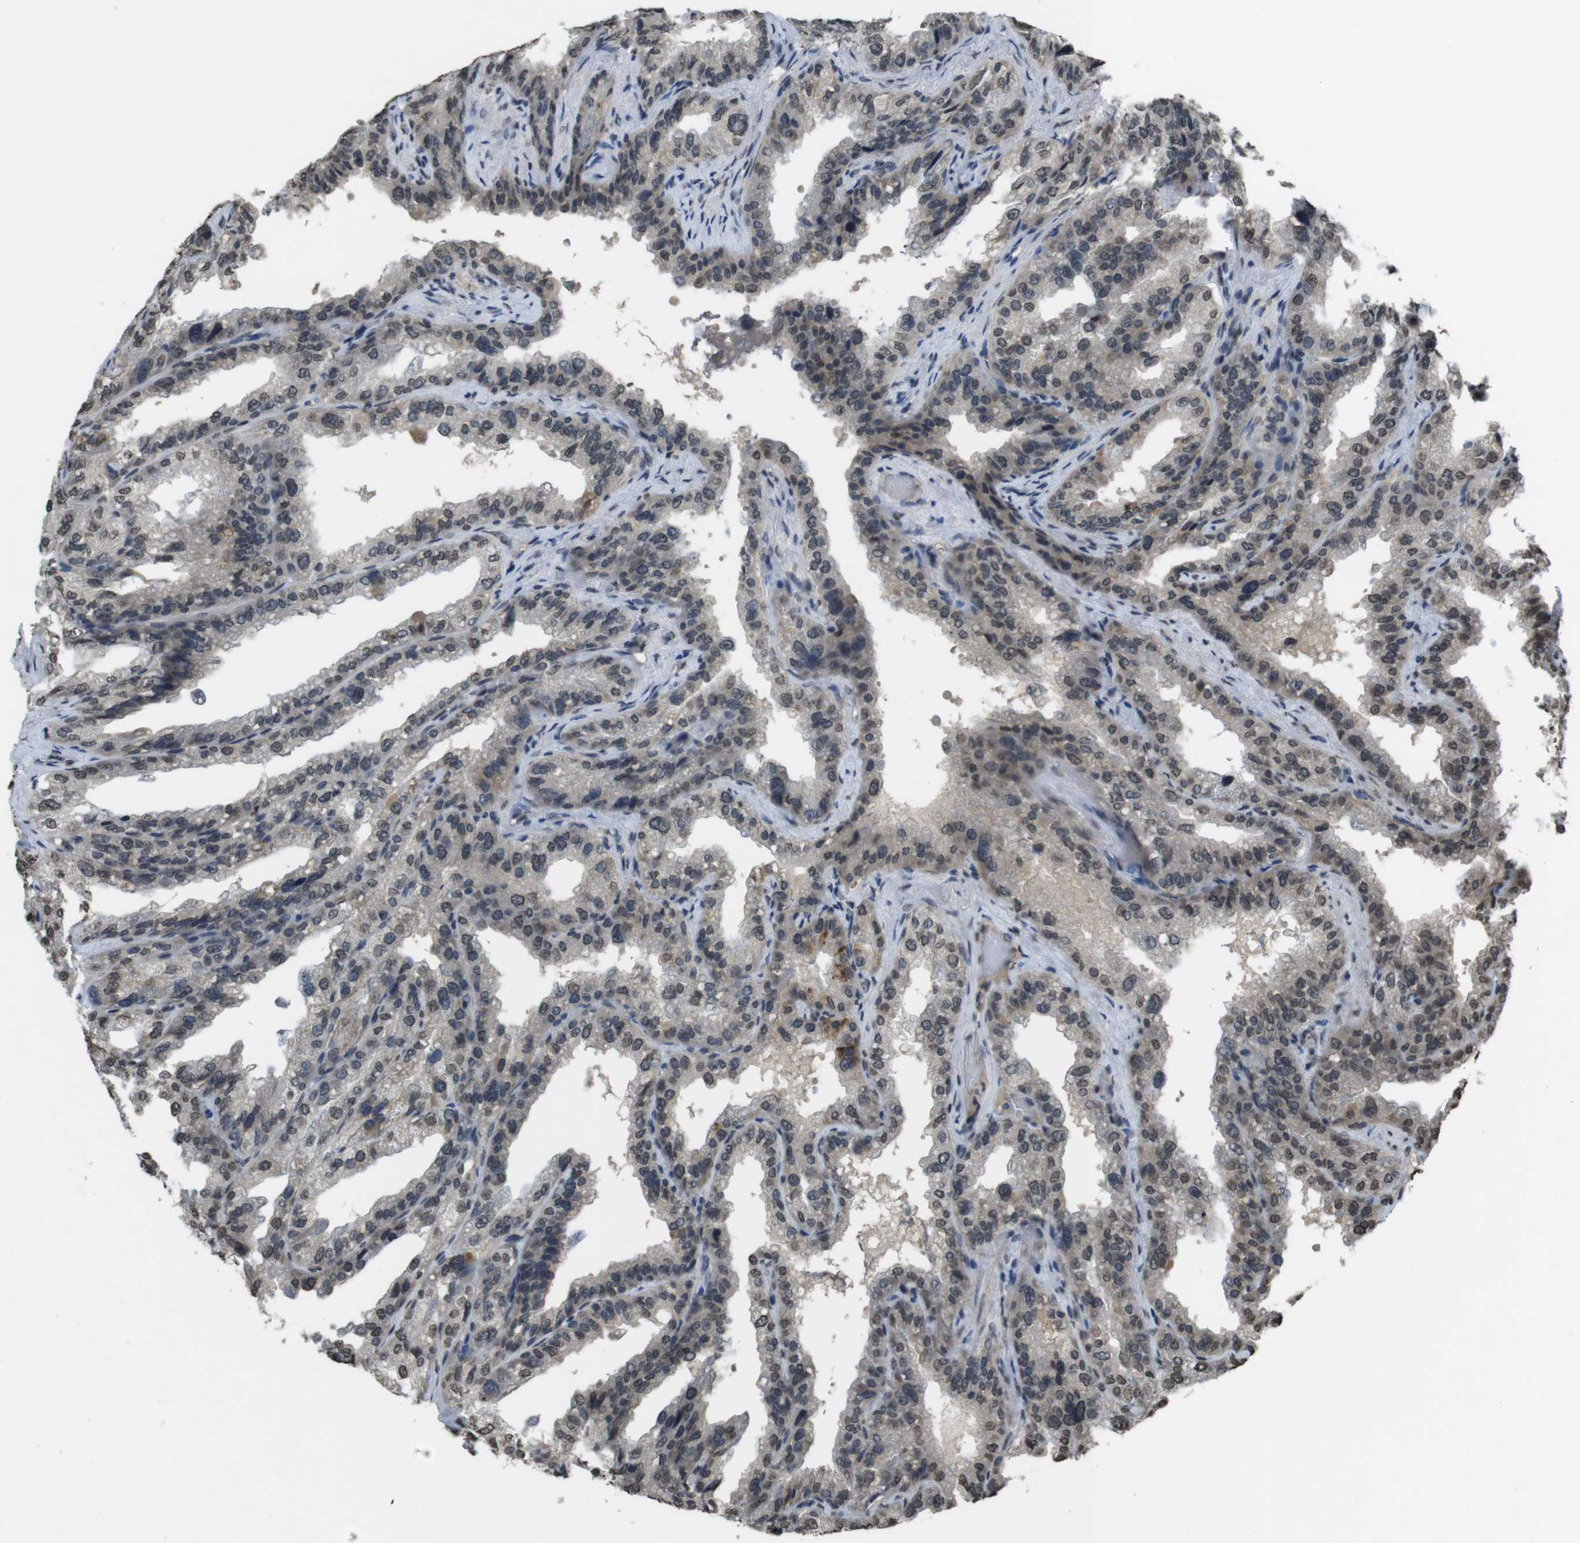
{"staining": {"intensity": "weak", "quantity": "<25%", "location": "nuclear"}, "tissue": "seminal vesicle", "cell_type": "Glandular cells", "image_type": "normal", "snomed": [{"axis": "morphology", "description": "Normal tissue, NOS"}, {"axis": "topography", "description": "Seminal veicle"}], "caption": "Histopathology image shows no protein expression in glandular cells of normal seminal vesicle. (Stains: DAB IHC with hematoxylin counter stain, Microscopy: brightfield microscopy at high magnification).", "gene": "MAF", "patient": {"sex": "male", "age": 68}}